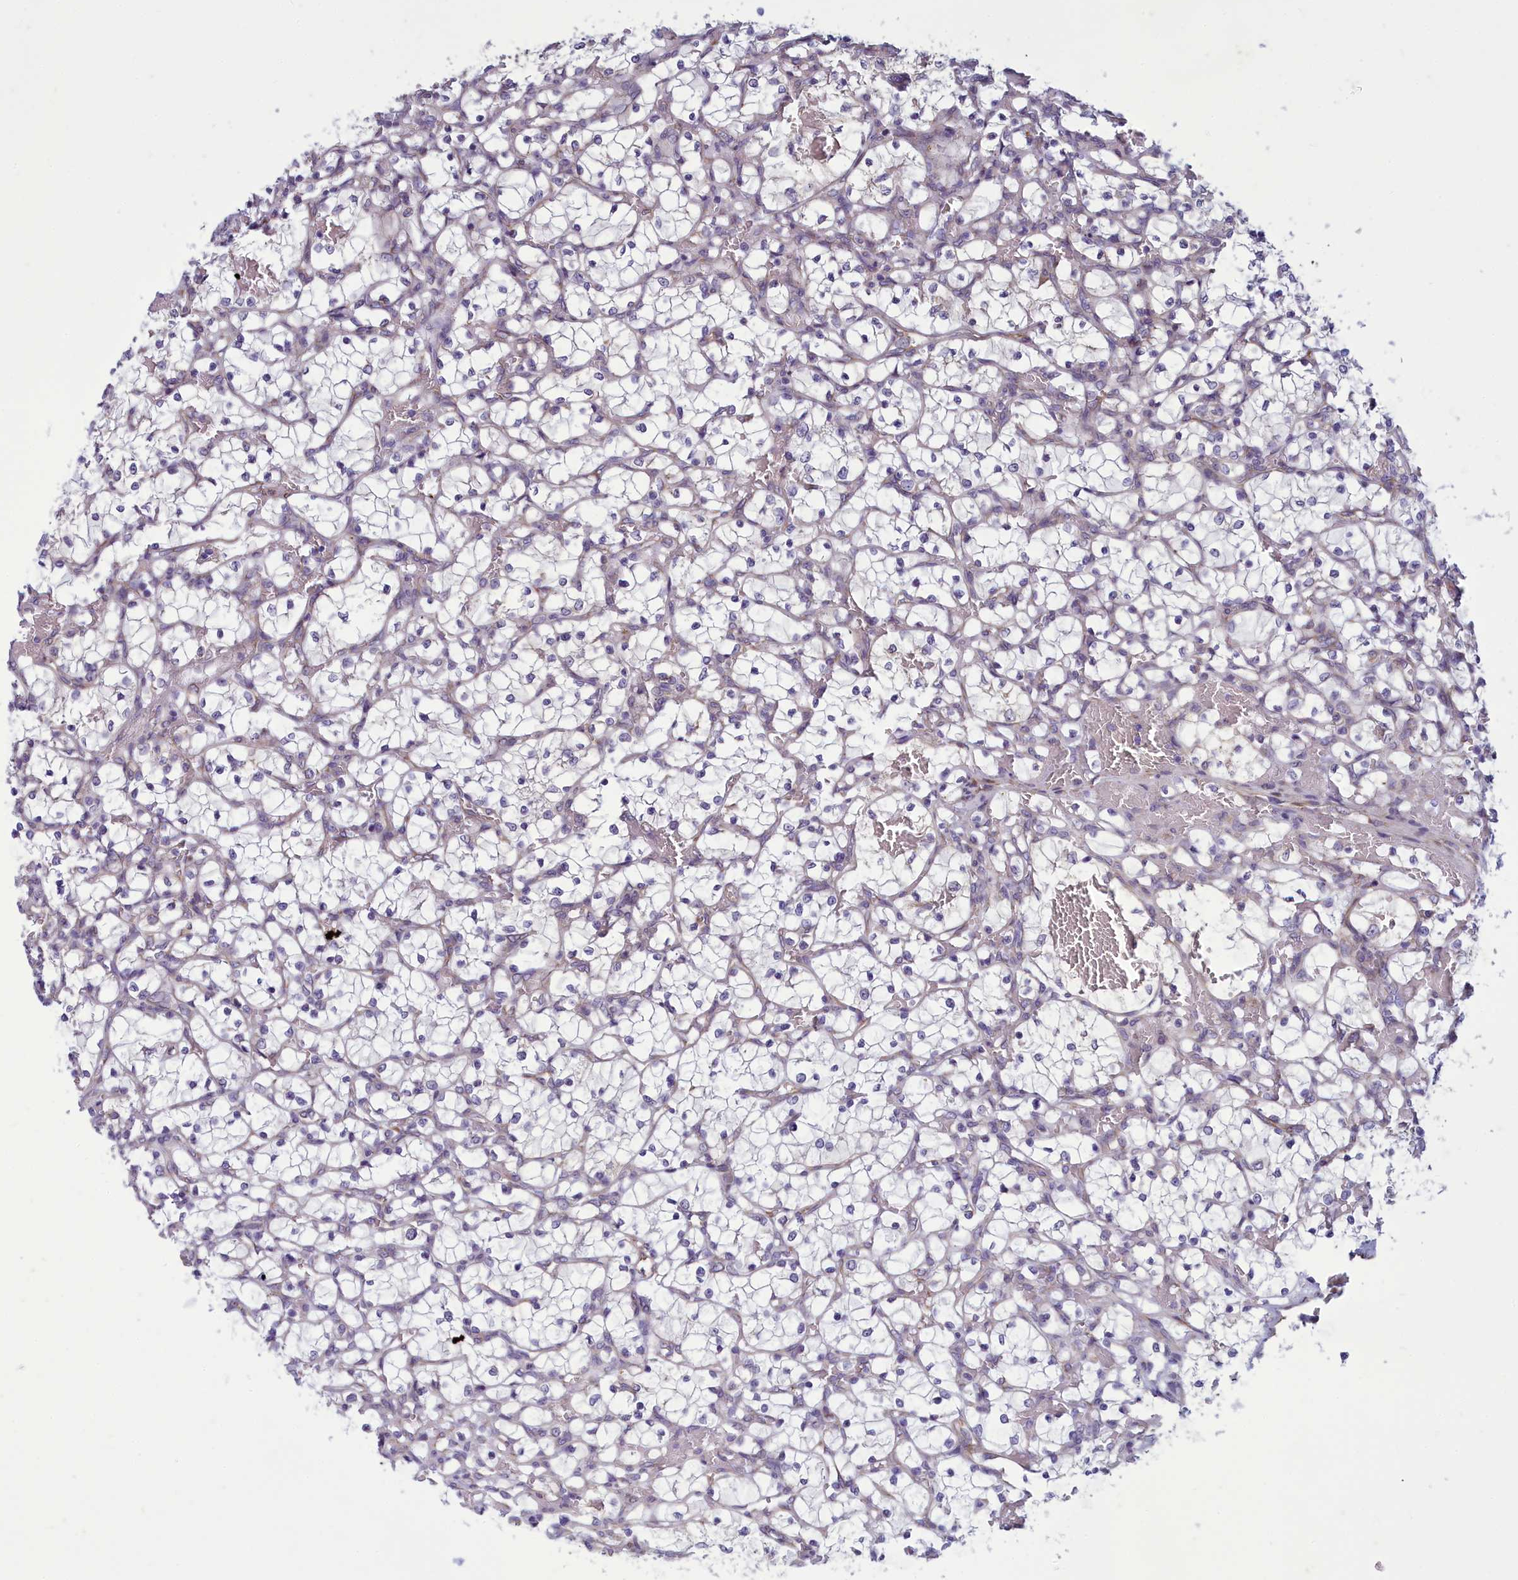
{"staining": {"intensity": "negative", "quantity": "none", "location": "none"}, "tissue": "renal cancer", "cell_type": "Tumor cells", "image_type": "cancer", "snomed": [{"axis": "morphology", "description": "Adenocarcinoma, NOS"}, {"axis": "topography", "description": "Kidney"}], "caption": "Tumor cells show no significant positivity in renal cancer (adenocarcinoma).", "gene": "CENATAC", "patient": {"sex": "female", "age": 69}}